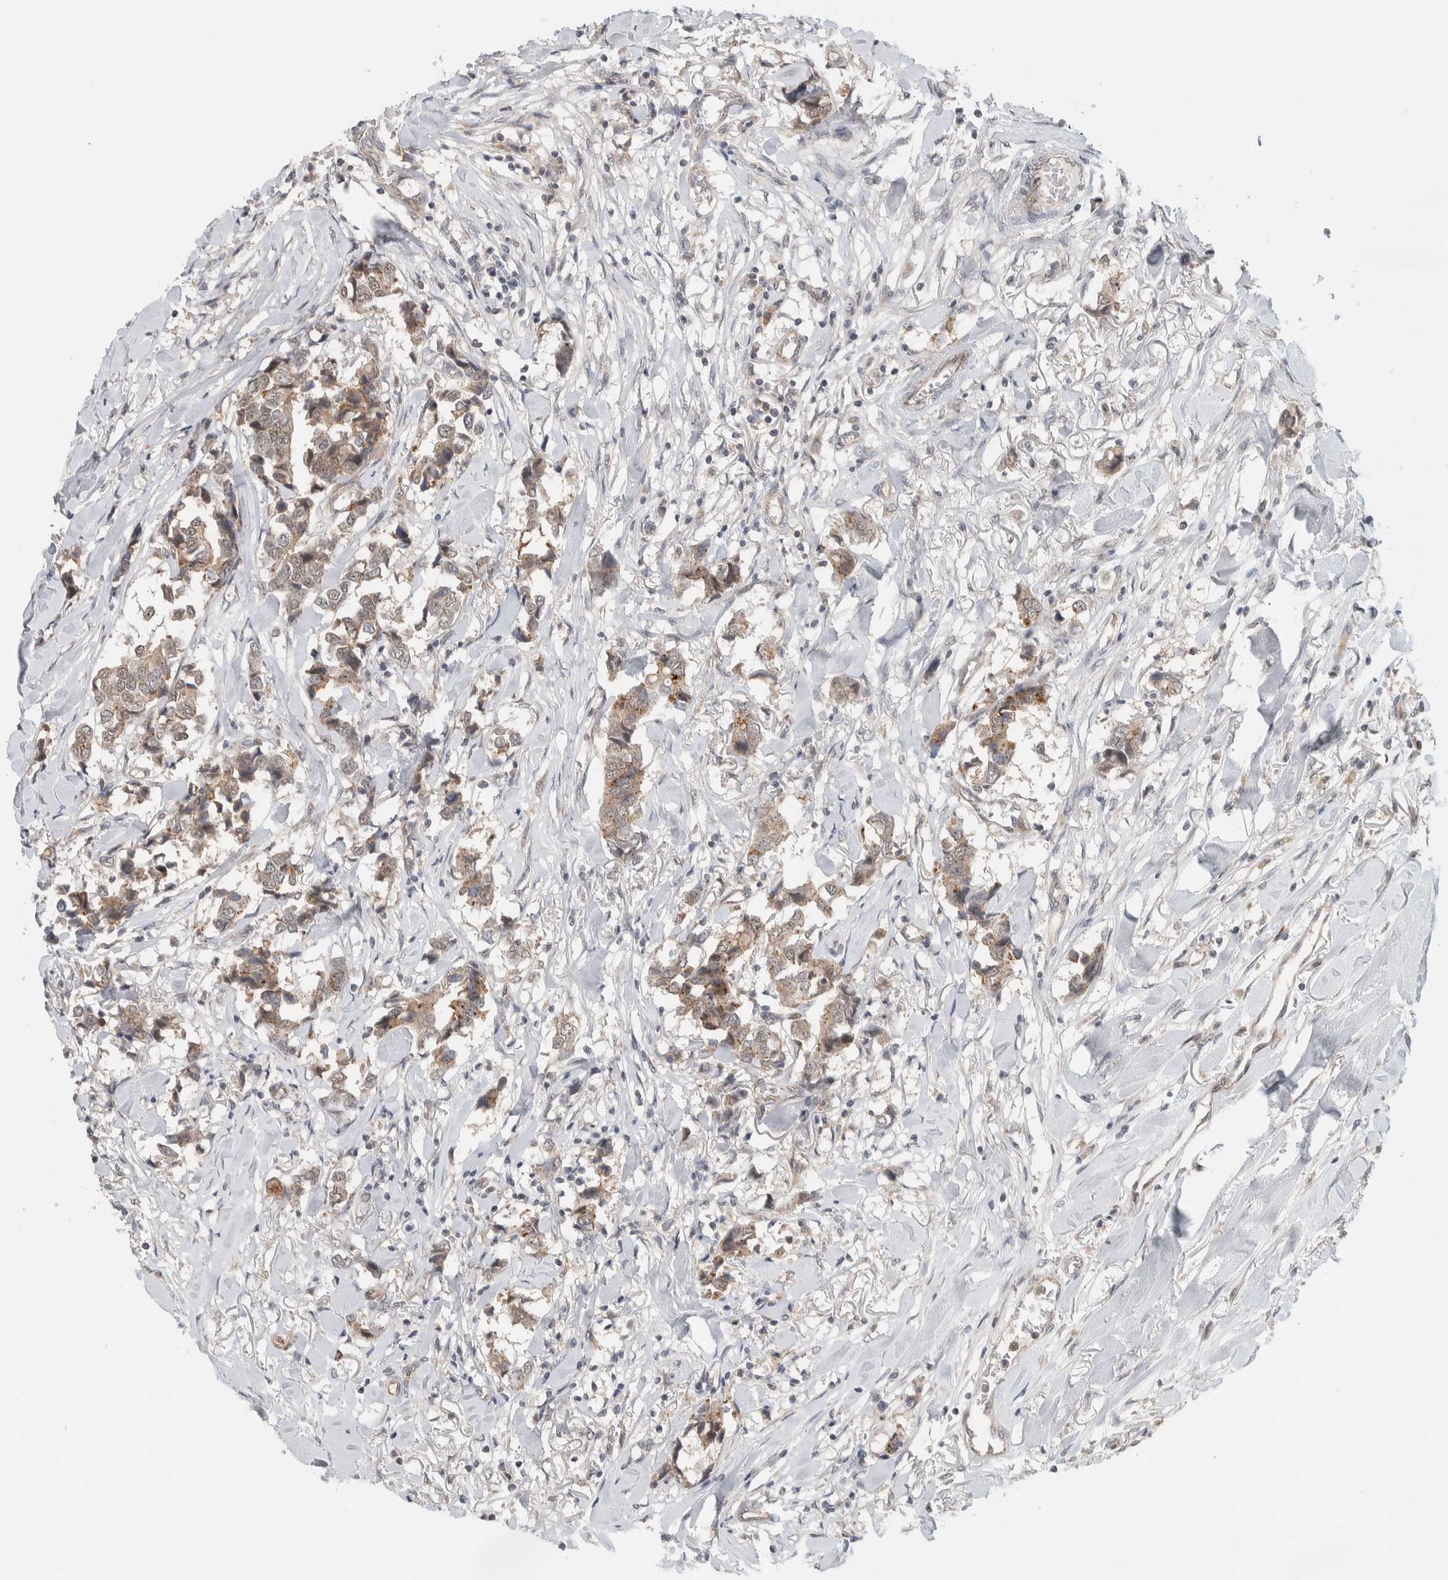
{"staining": {"intensity": "weak", "quantity": "25%-75%", "location": "cytoplasmic/membranous"}, "tissue": "breast cancer", "cell_type": "Tumor cells", "image_type": "cancer", "snomed": [{"axis": "morphology", "description": "Duct carcinoma"}, {"axis": "topography", "description": "Breast"}], "caption": "Brown immunohistochemical staining in human invasive ductal carcinoma (breast) demonstrates weak cytoplasmic/membranous expression in about 25%-75% of tumor cells.", "gene": "DEPTOR", "patient": {"sex": "female", "age": 80}}